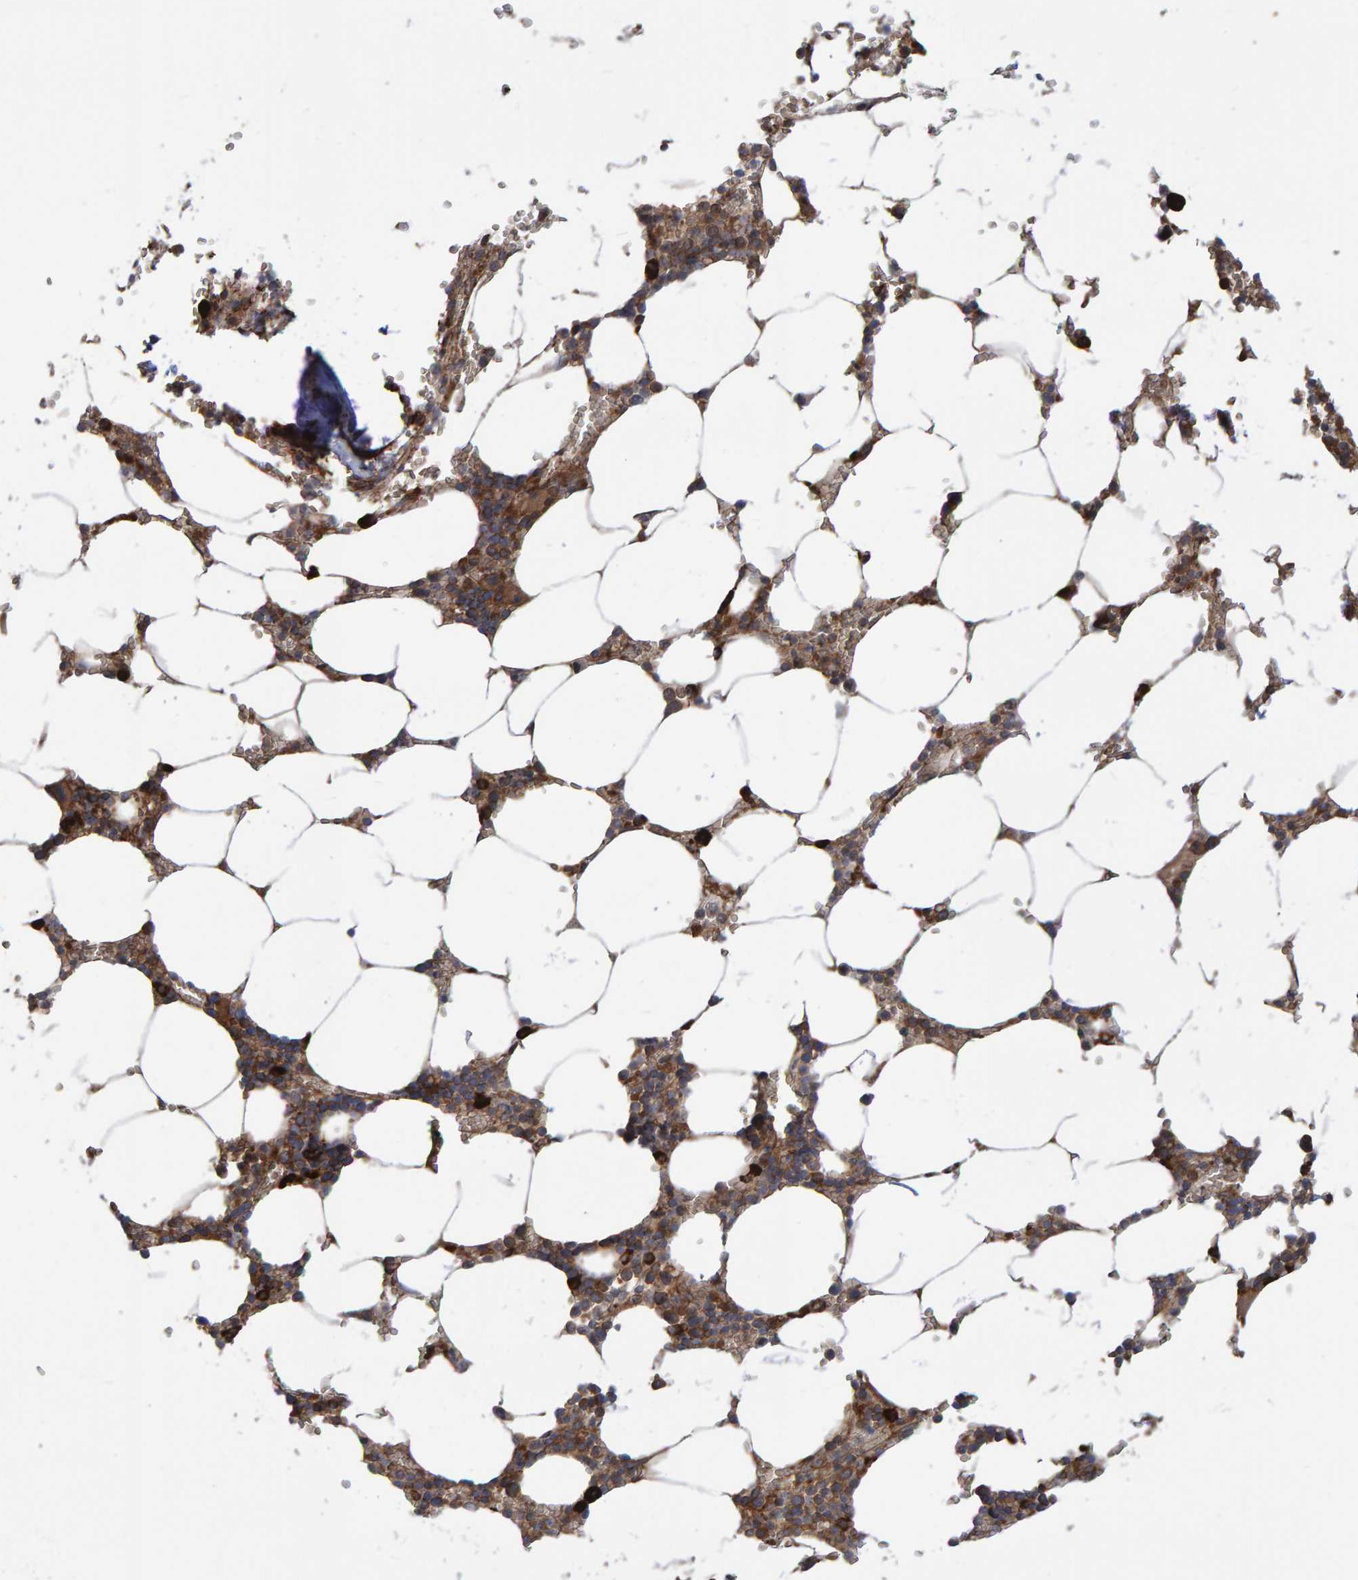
{"staining": {"intensity": "moderate", "quantity": ">75%", "location": "cytoplasmic/membranous"}, "tissue": "bone marrow", "cell_type": "Hematopoietic cells", "image_type": "normal", "snomed": [{"axis": "morphology", "description": "Normal tissue, NOS"}, {"axis": "topography", "description": "Bone marrow"}], "caption": "High-power microscopy captured an immunohistochemistry photomicrograph of normal bone marrow, revealing moderate cytoplasmic/membranous positivity in about >75% of hematopoietic cells. Immunohistochemistry (ihc) stains the protein in brown and the nuclei are stained blue.", "gene": "KIAA0753", "patient": {"sex": "male", "age": 70}}